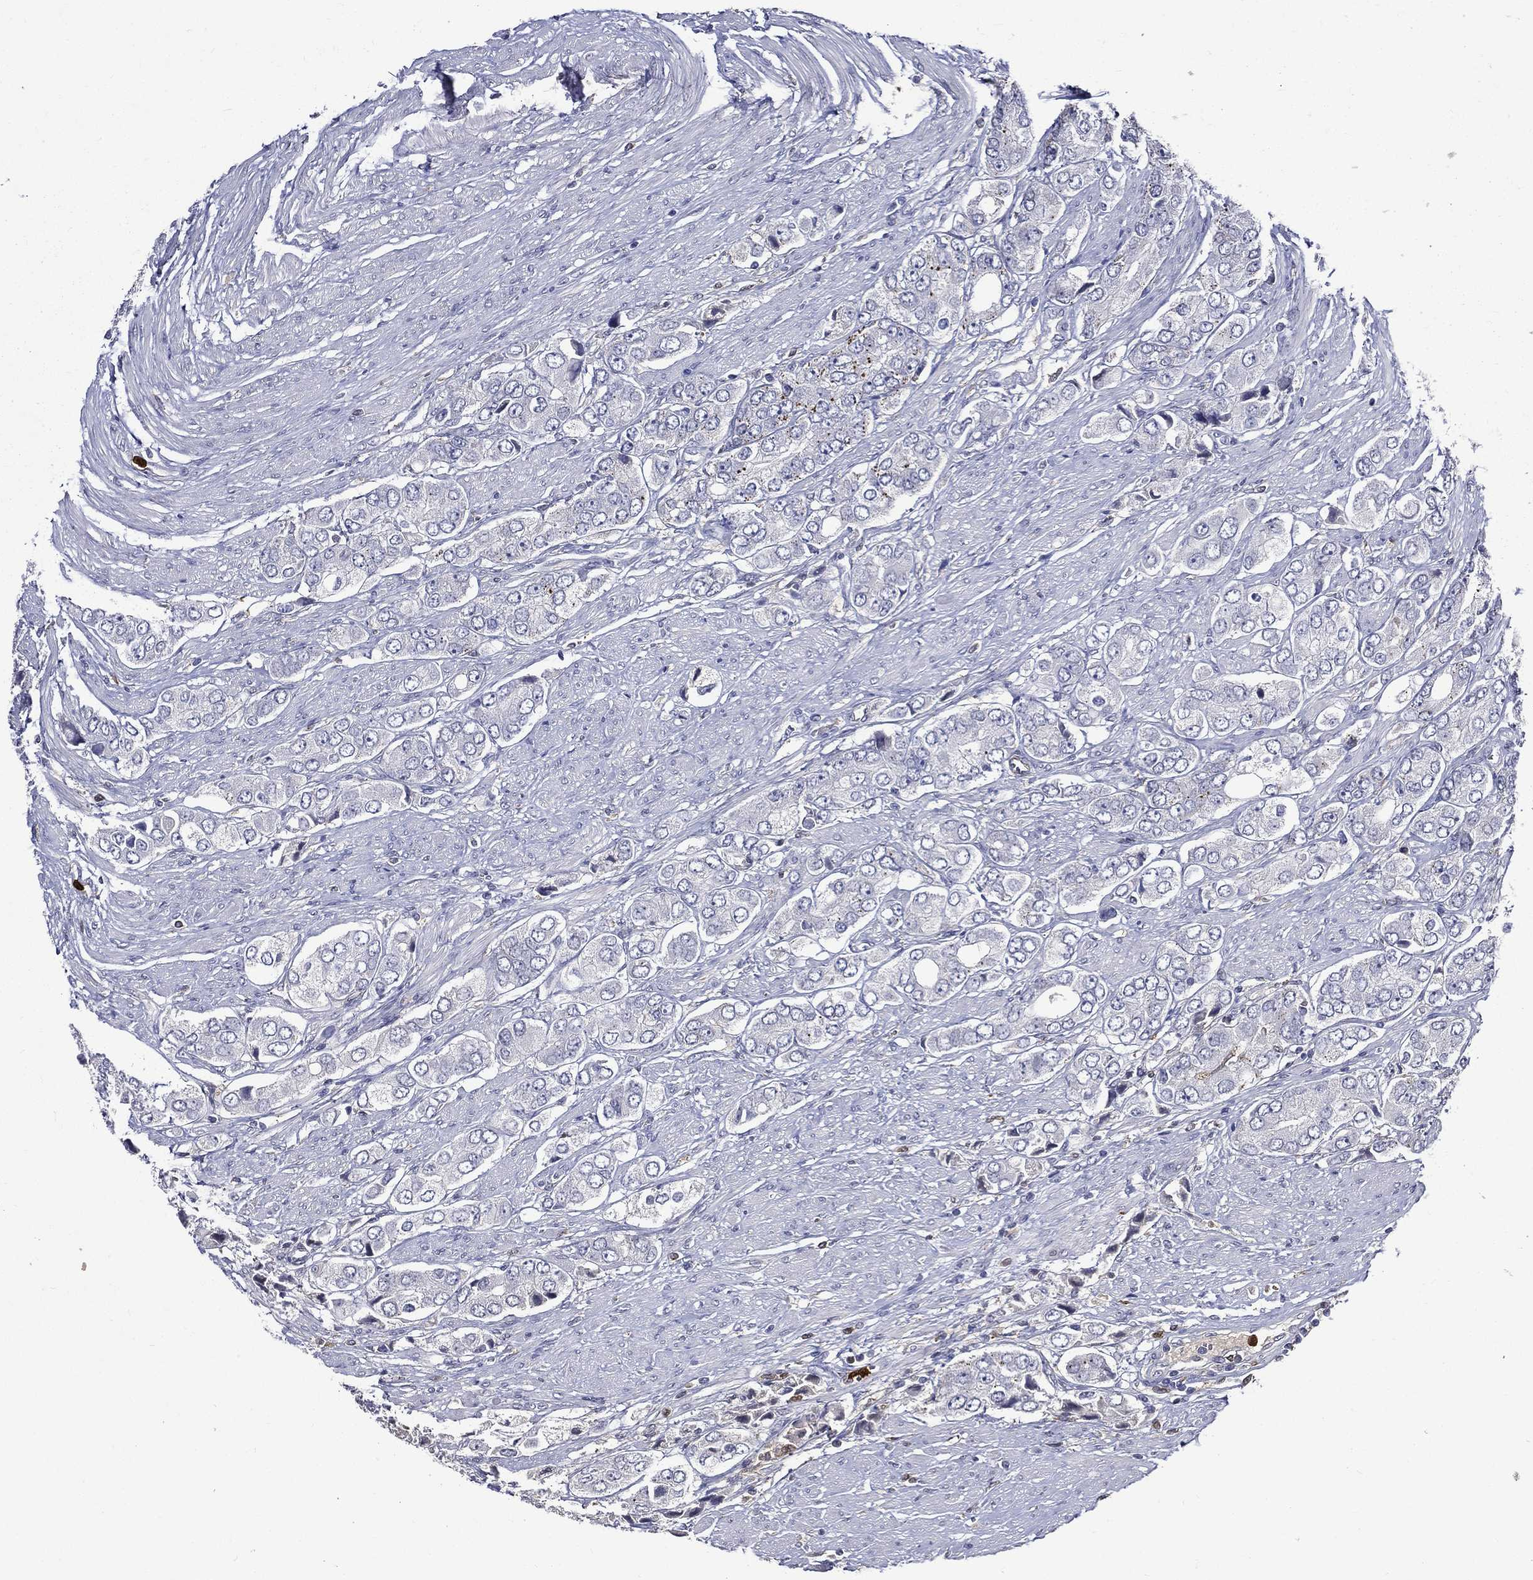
{"staining": {"intensity": "negative", "quantity": "none", "location": "none"}, "tissue": "prostate cancer", "cell_type": "Tumor cells", "image_type": "cancer", "snomed": [{"axis": "morphology", "description": "Adenocarcinoma, Low grade"}, {"axis": "topography", "description": "Prostate"}], "caption": "Tumor cells are negative for brown protein staining in prostate adenocarcinoma (low-grade).", "gene": "GPR171", "patient": {"sex": "male", "age": 69}}